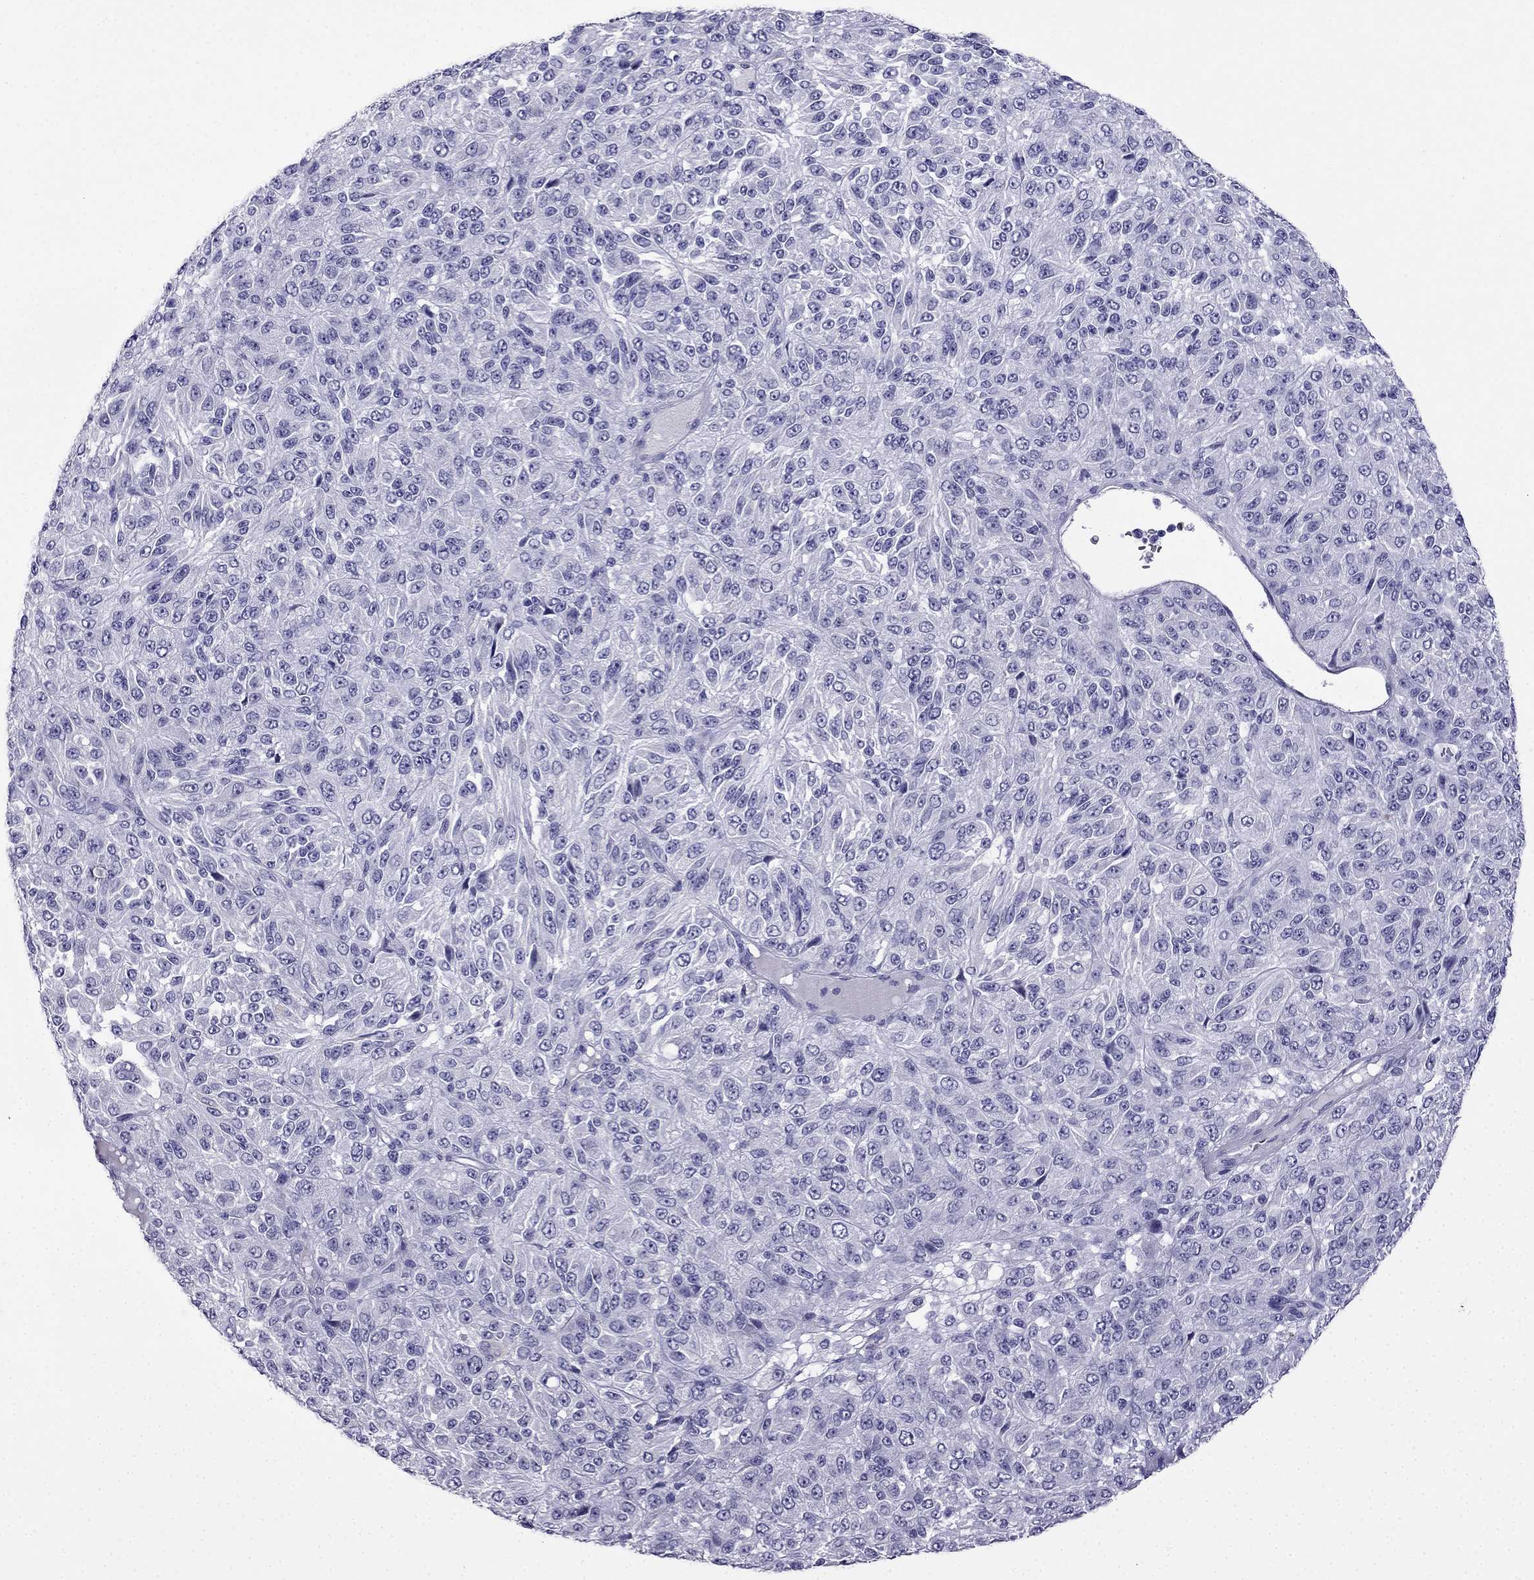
{"staining": {"intensity": "negative", "quantity": "none", "location": "none"}, "tissue": "melanoma", "cell_type": "Tumor cells", "image_type": "cancer", "snomed": [{"axis": "morphology", "description": "Malignant melanoma, Metastatic site"}, {"axis": "topography", "description": "Brain"}], "caption": "Malignant melanoma (metastatic site) was stained to show a protein in brown. There is no significant staining in tumor cells.", "gene": "CDHR4", "patient": {"sex": "female", "age": 56}}